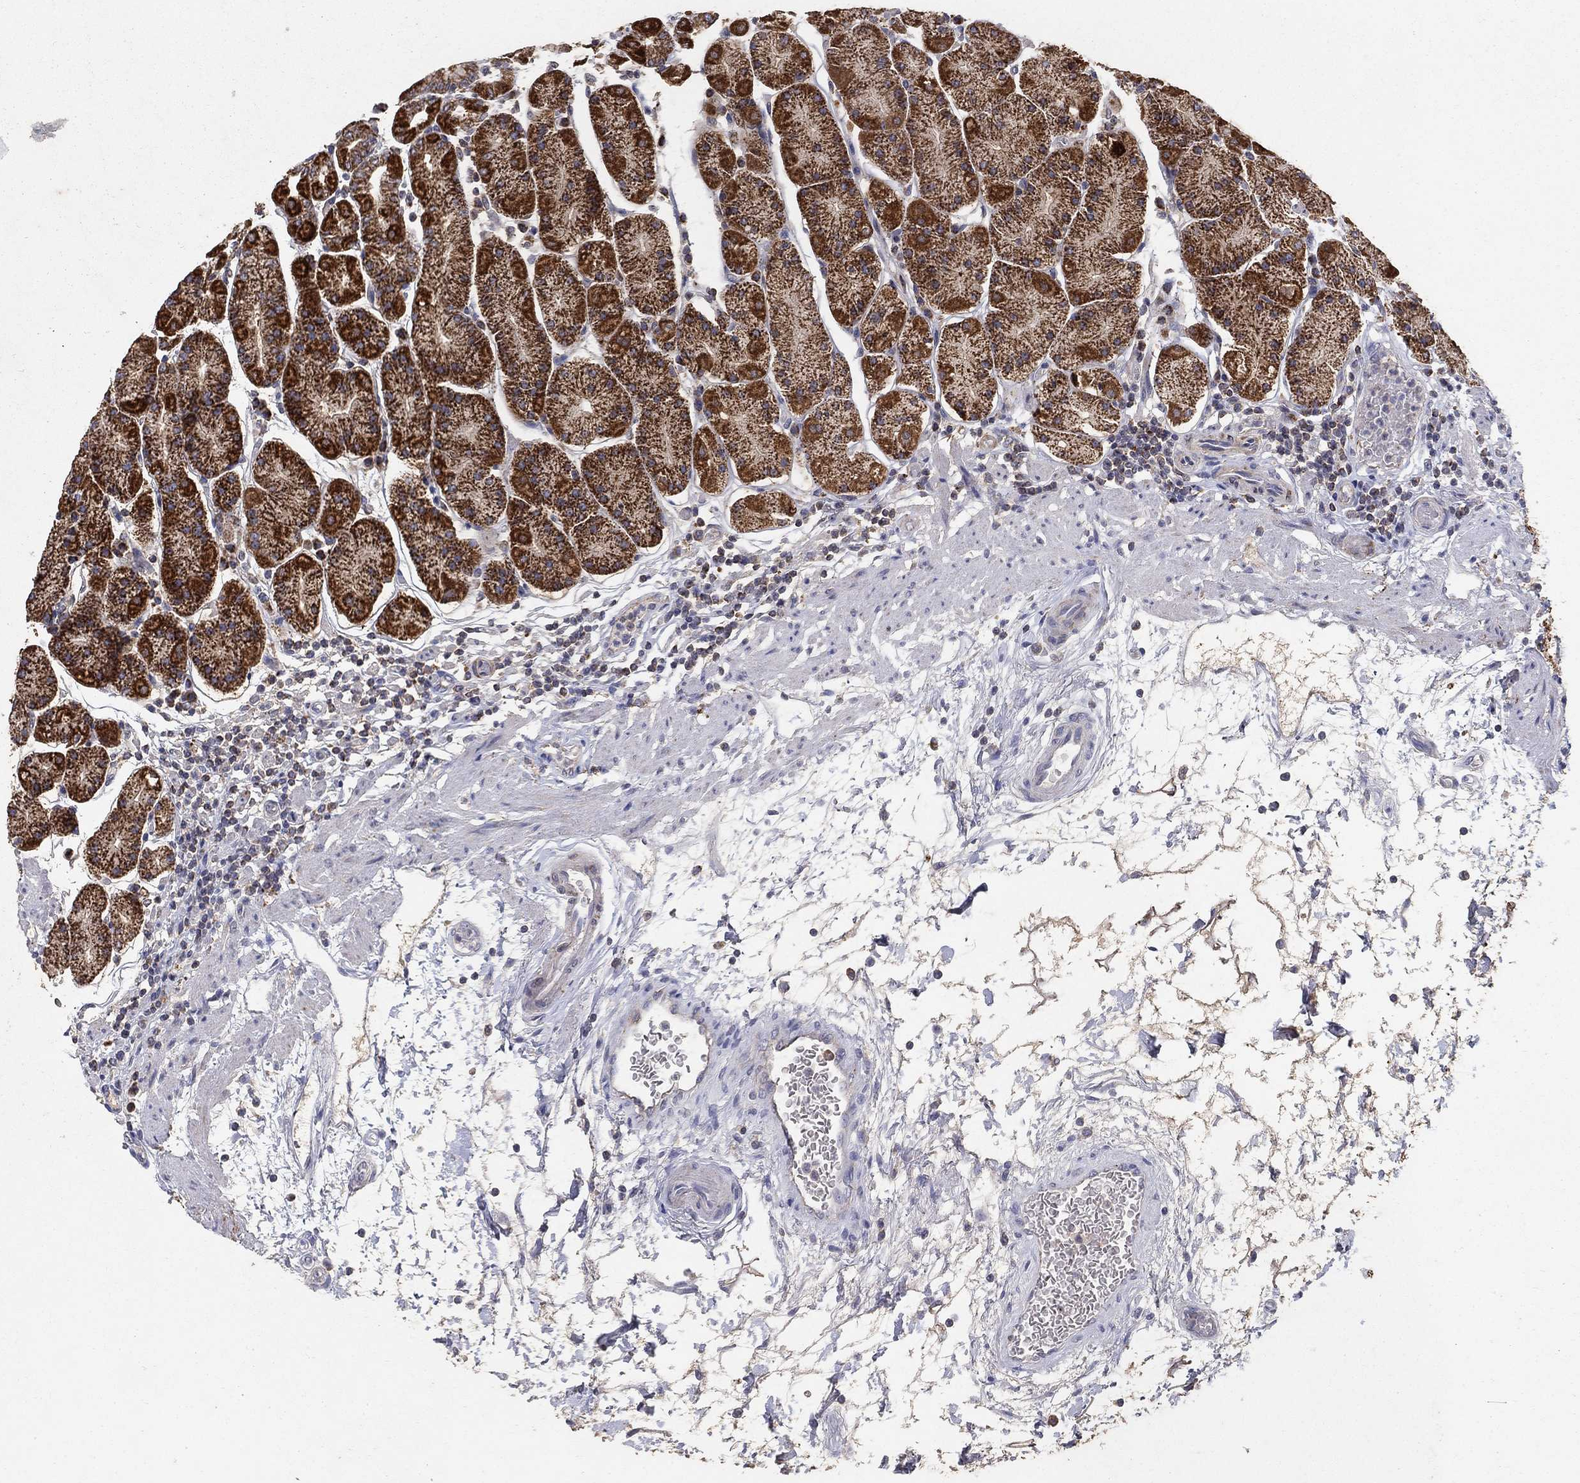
{"staining": {"intensity": "strong", "quantity": "25%-75%", "location": "cytoplasmic/membranous"}, "tissue": "stomach", "cell_type": "Glandular cells", "image_type": "normal", "snomed": [{"axis": "morphology", "description": "Normal tissue, NOS"}, {"axis": "topography", "description": "Stomach"}], "caption": "An immunohistochemistry (IHC) micrograph of unremarkable tissue is shown. Protein staining in brown shows strong cytoplasmic/membranous positivity in stomach within glandular cells. Using DAB (brown) and hematoxylin (blue) stains, captured at high magnification using brightfield microscopy.", "gene": "GPSM1", "patient": {"sex": "male", "age": 54}}